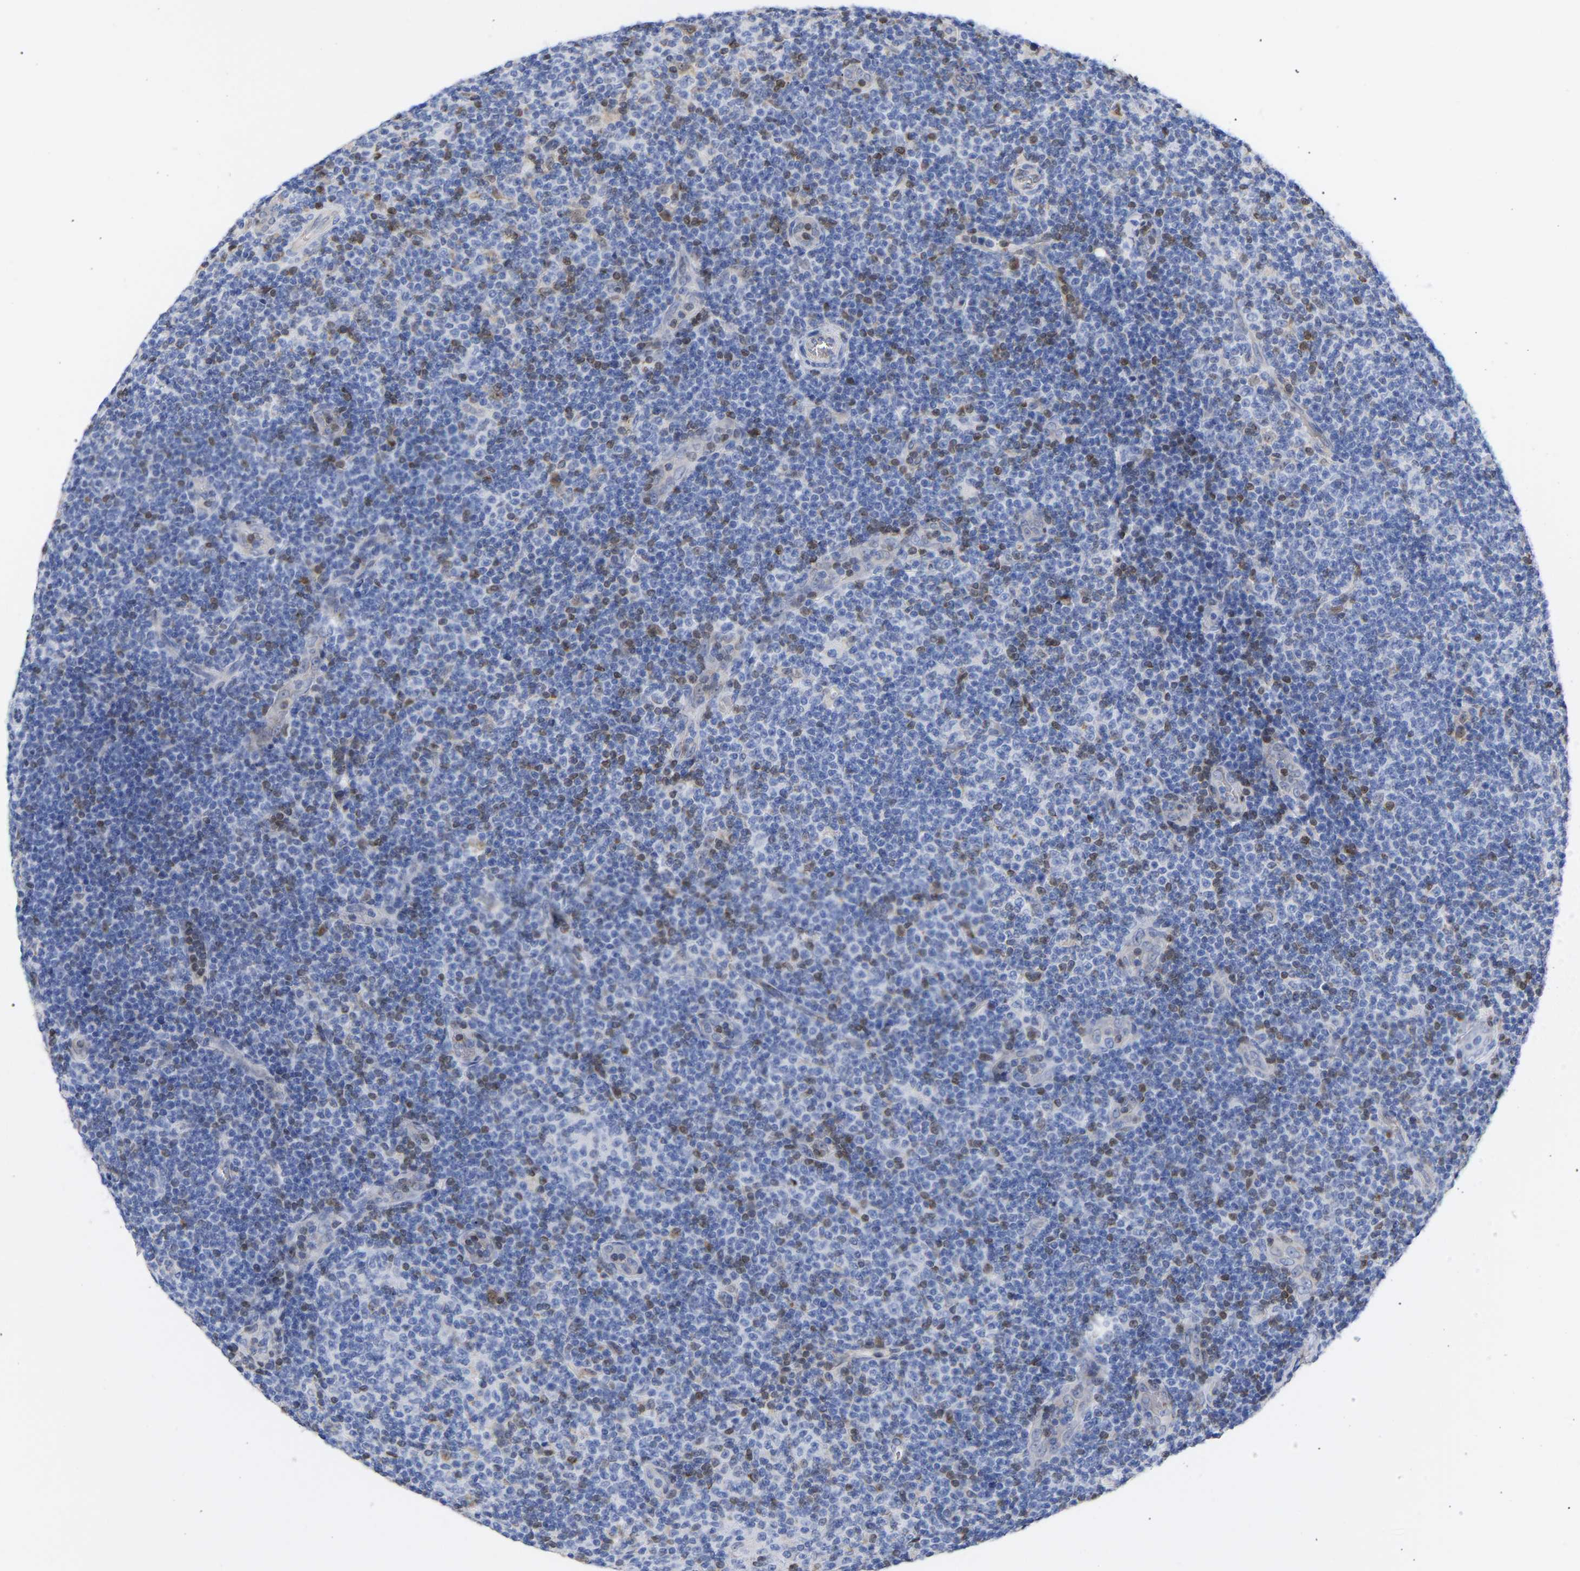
{"staining": {"intensity": "negative", "quantity": "none", "location": "none"}, "tissue": "lymphoma", "cell_type": "Tumor cells", "image_type": "cancer", "snomed": [{"axis": "morphology", "description": "Malignant lymphoma, non-Hodgkin's type, Low grade"}, {"axis": "topography", "description": "Lymph node"}], "caption": "Immunohistochemistry image of neoplastic tissue: lymphoma stained with DAB (3,3'-diaminobenzidine) shows no significant protein expression in tumor cells.", "gene": "GIMAP4", "patient": {"sex": "male", "age": 83}}